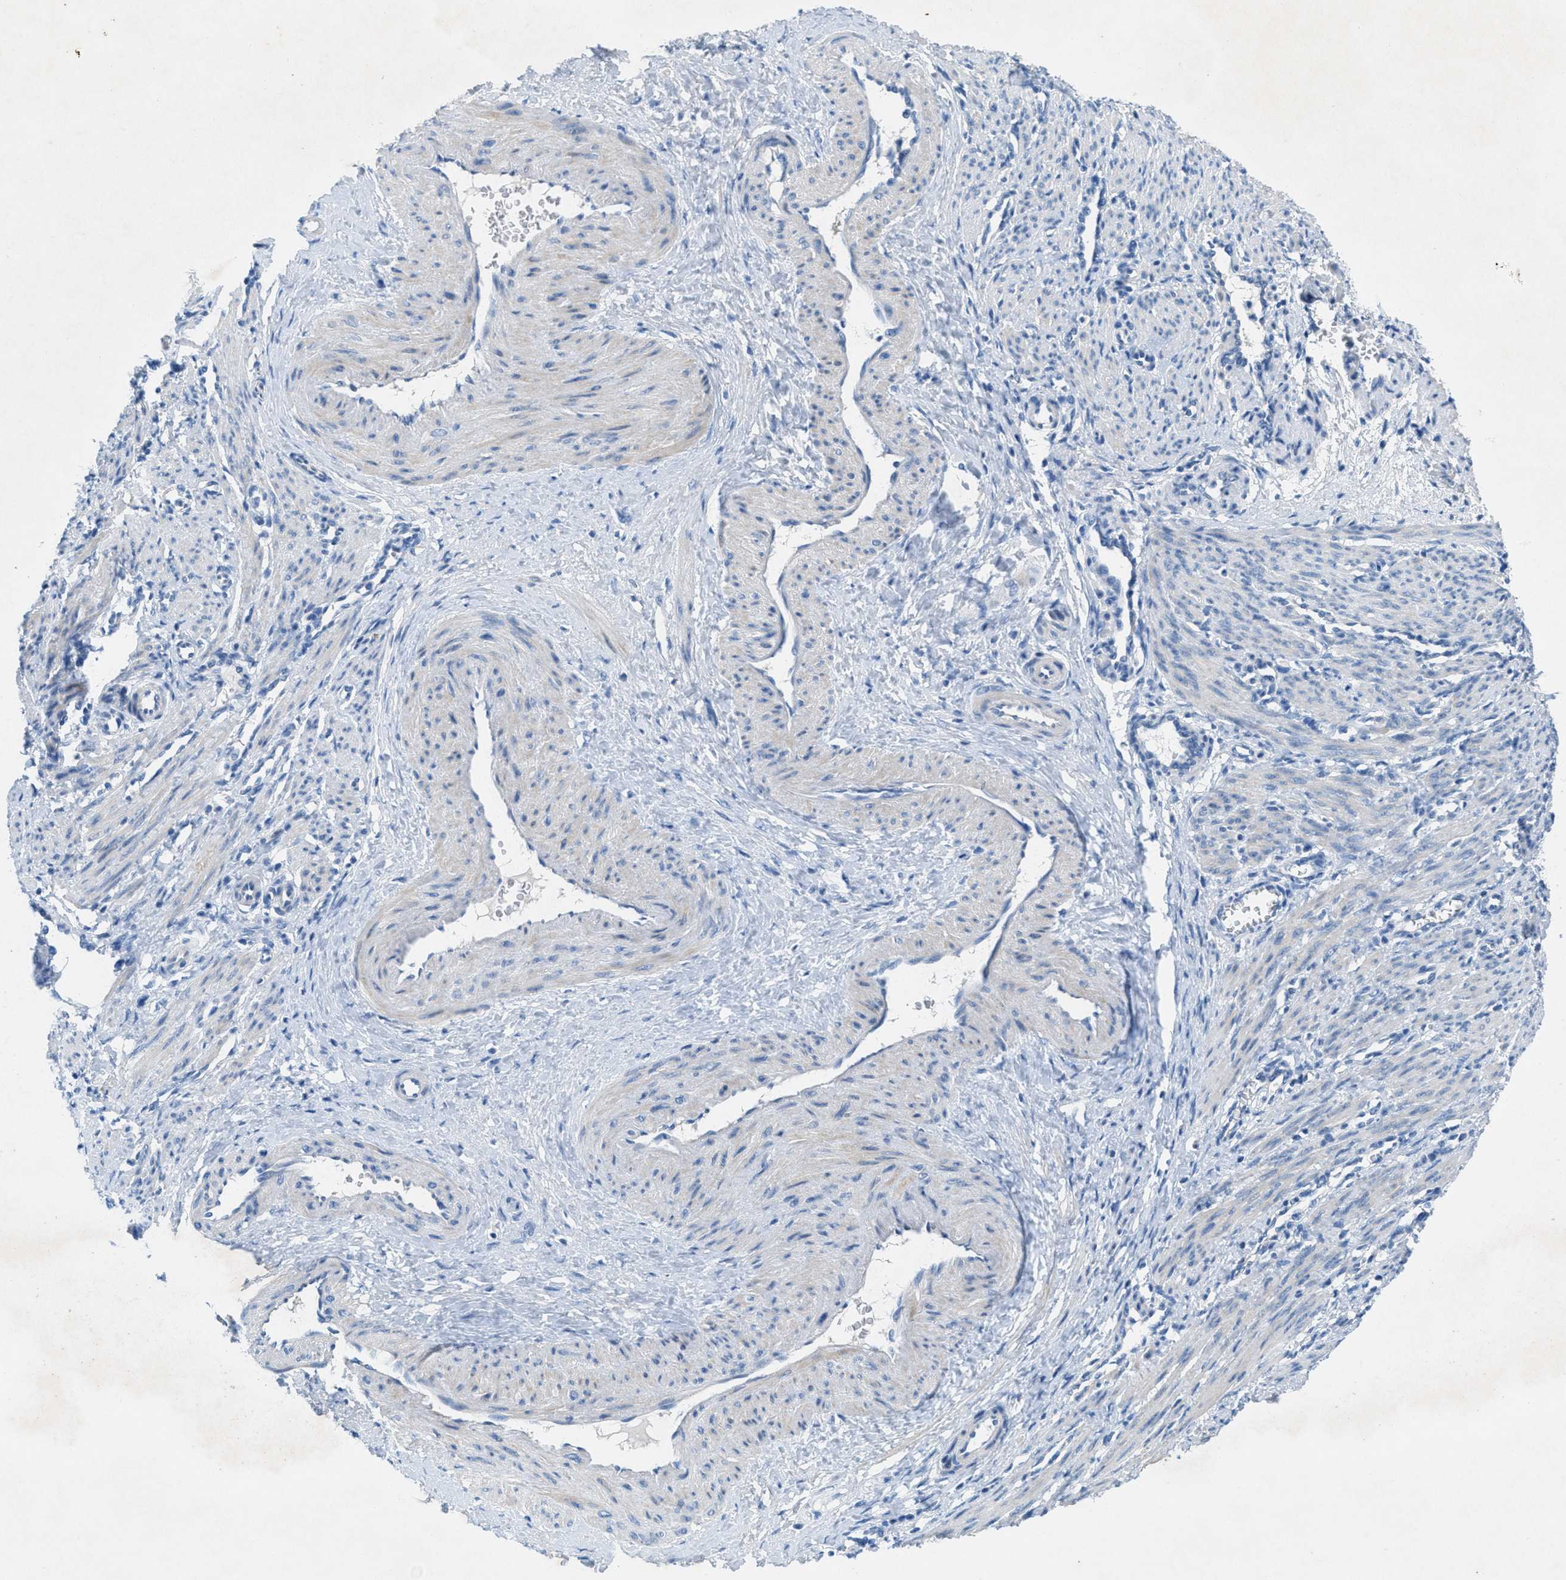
{"staining": {"intensity": "weak", "quantity": "25%-75%", "location": "cytoplasmic/membranous"}, "tissue": "smooth muscle", "cell_type": "Smooth muscle cells", "image_type": "normal", "snomed": [{"axis": "morphology", "description": "Normal tissue, NOS"}, {"axis": "topography", "description": "Endometrium"}], "caption": "Immunohistochemistry photomicrograph of normal smooth muscle: human smooth muscle stained using IHC exhibits low levels of weak protein expression localized specifically in the cytoplasmic/membranous of smooth muscle cells, appearing as a cytoplasmic/membranous brown color.", "gene": "GALNT17", "patient": {"sex": "female", "age": 33}}